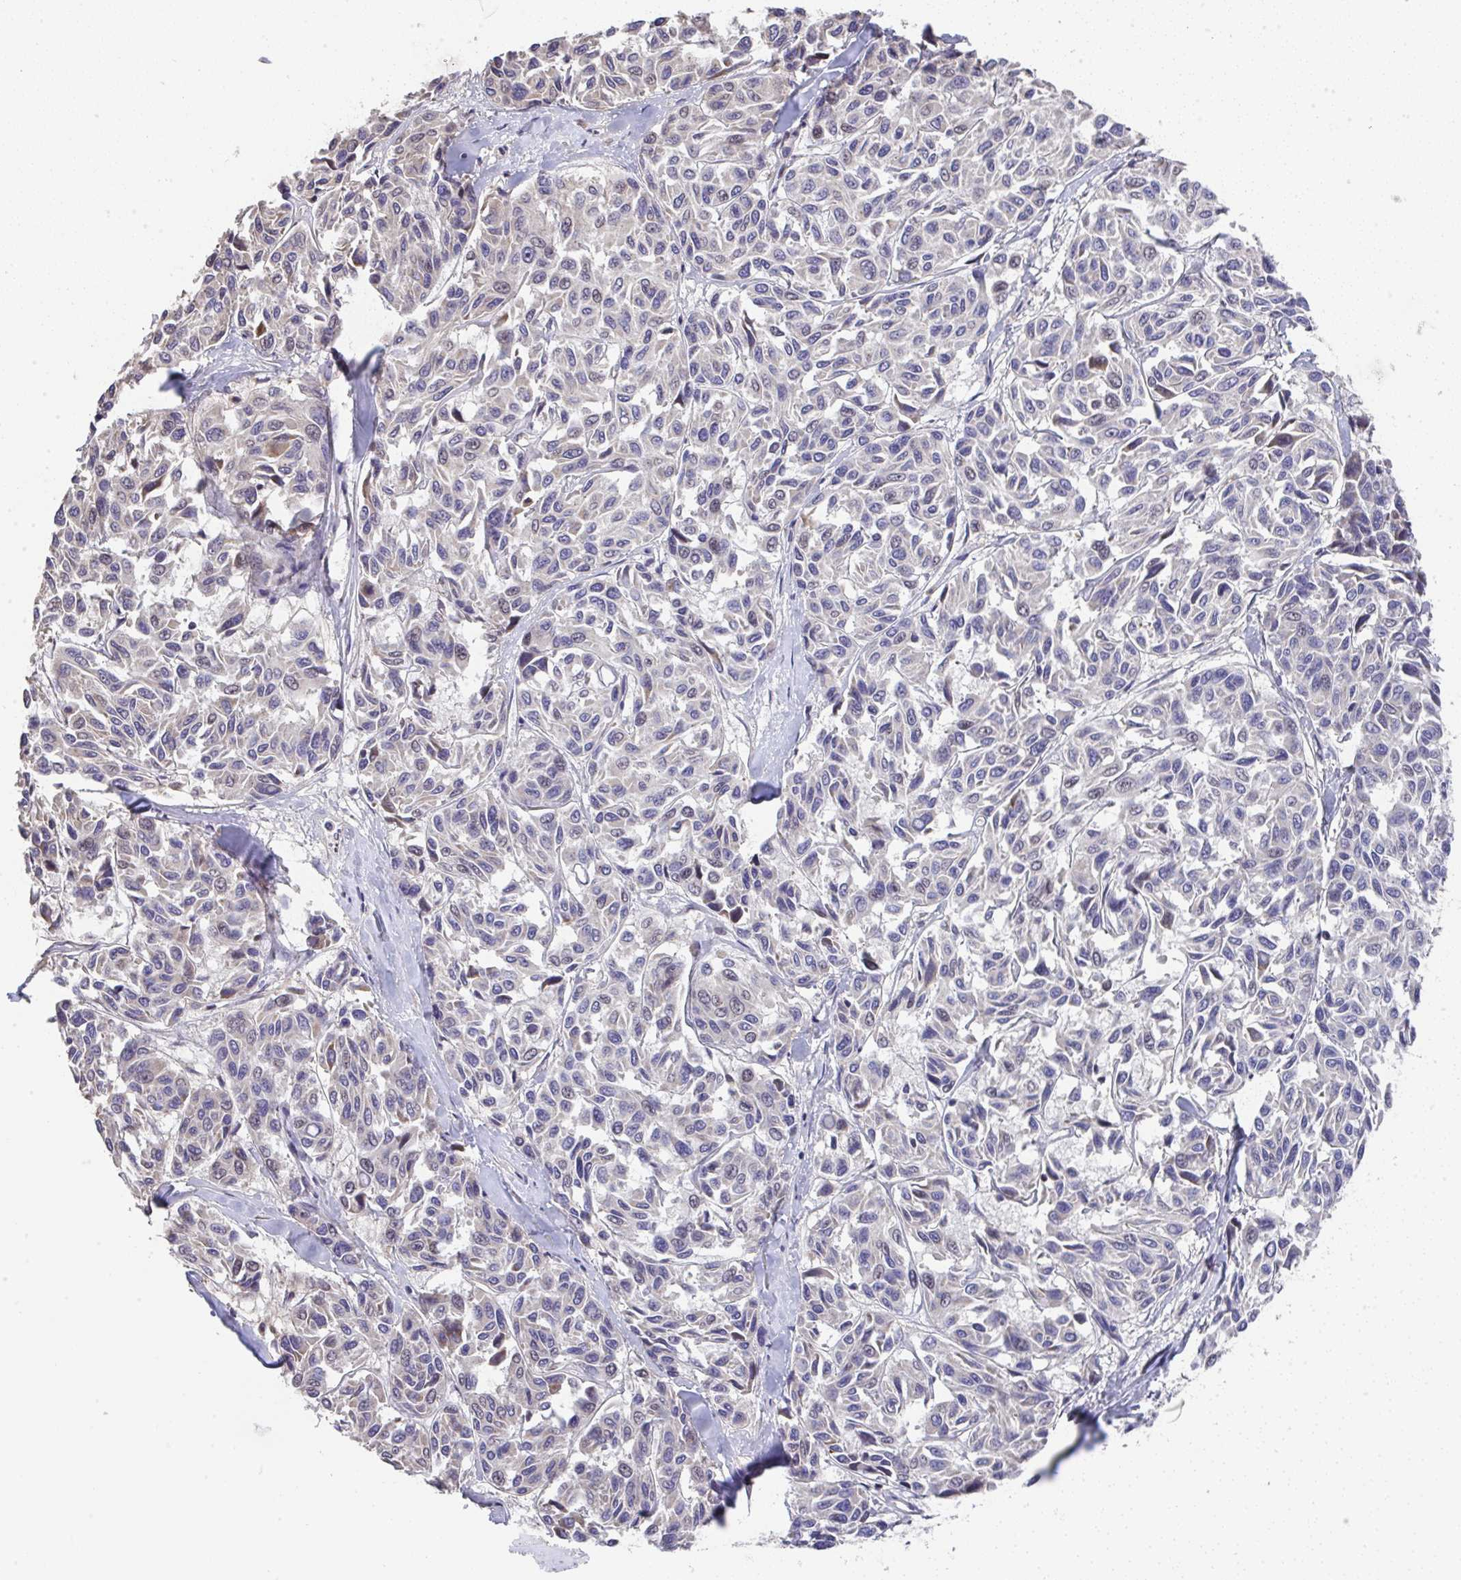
{"staining": {"intensity": "negative", "quantity": "none", "location": "none"}, "tissue": "melanoma", "cell_type": "Tumor cells", "image_type": "cancer", "snomed": [{"axis": "morphology", "description": "Malignant melanoma, NOS"}, {"axis": "topography", "description": "Skin"}], "caption": "Immunohistochemical staining of melanoma demonstrates no significant staining in tumor cells.", "gene": "RUNDC3B", "patient": {"sex": "female", "age": 66}}